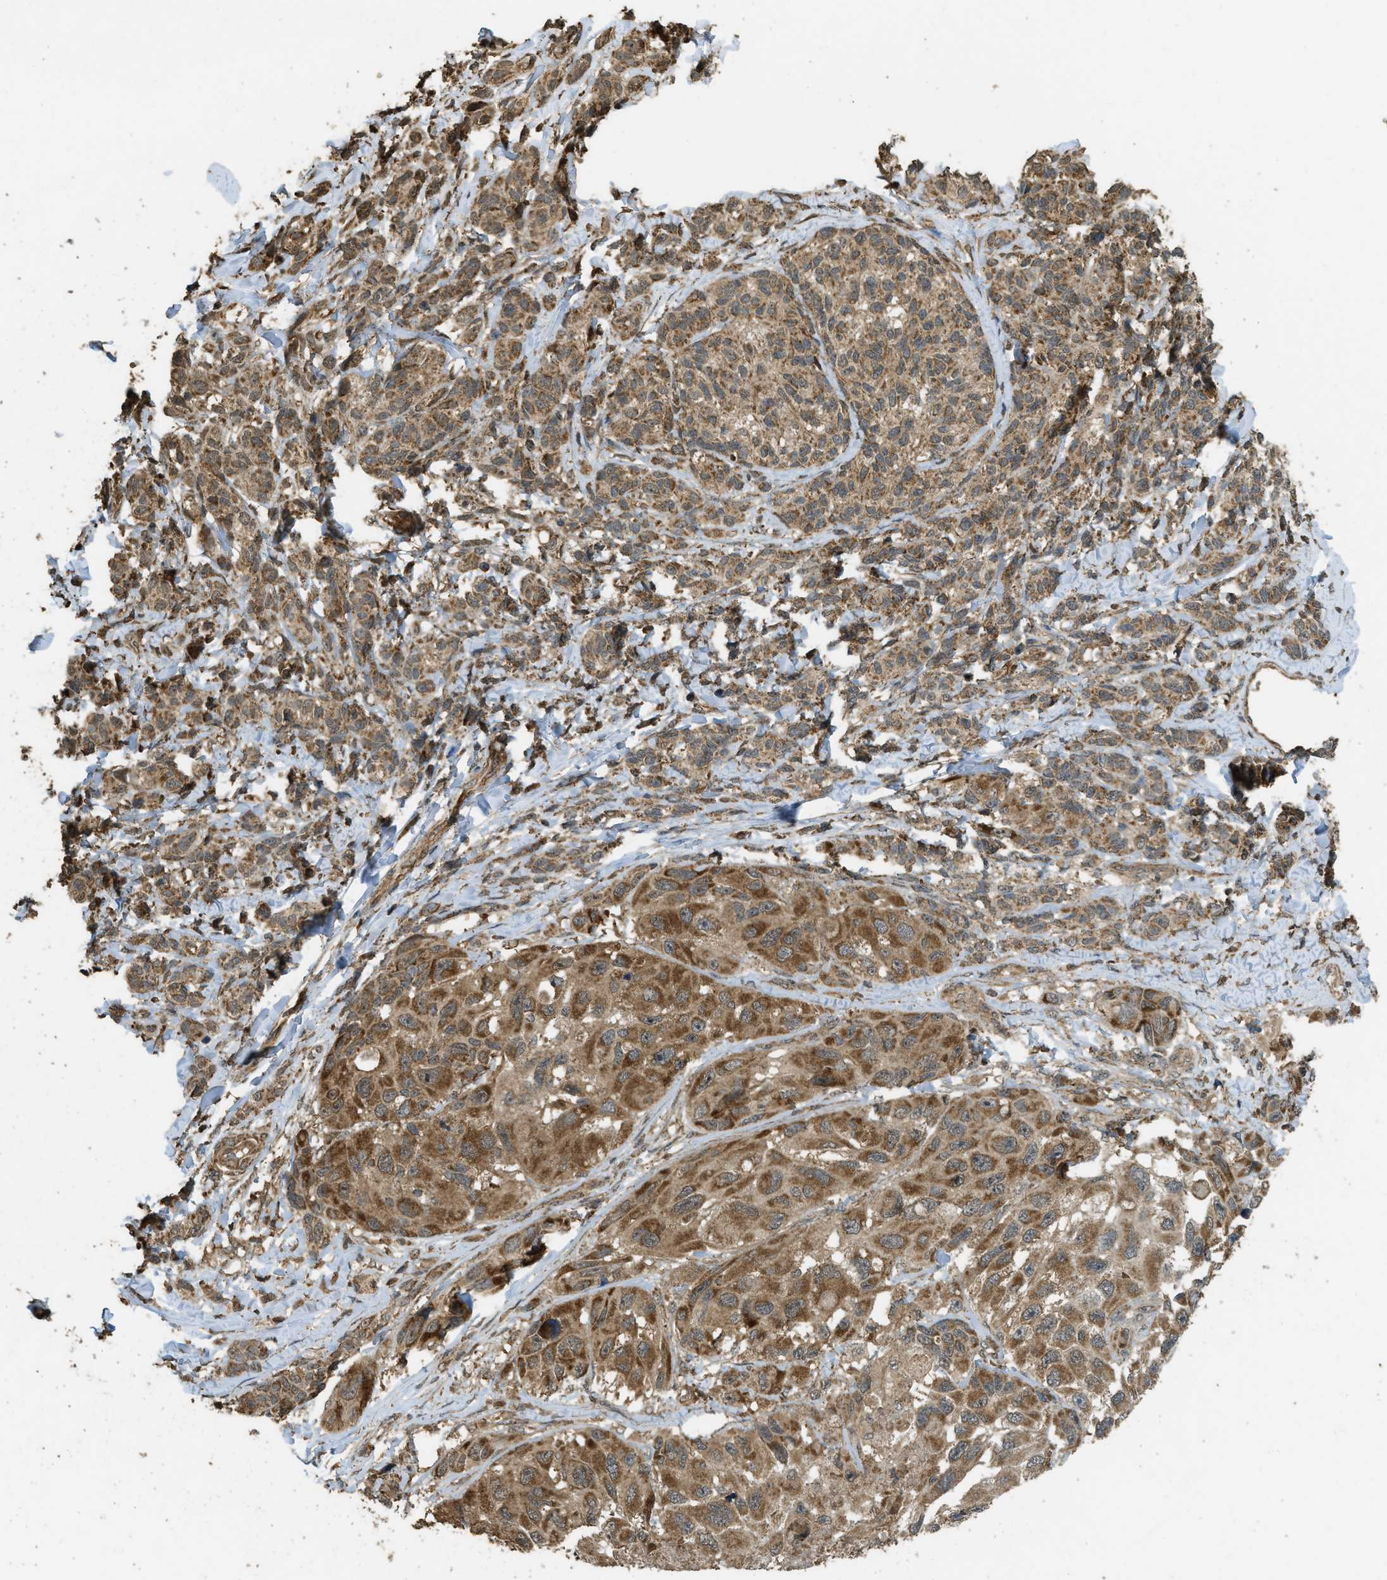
{"staining": {"intensity": "moderate", "quantity": ">75%", "location": "cytoplasmic/membranous"}, "tissue": "melanoma", "cell_type": "Tumor cells", "image_type": "cancer", "snomed": [{"axis": "morphology", "description": "Malignant melanoma, NOS"}, {"axis": "topography", "description": "Skin"}], "caption": "Immunohistochemistry of malignant melanoma exhibits medium levels of moderate cytoplasmic/membranous staining in approximately >75% of tumor cells.", "gene": "CTPS1", "patient": {"sex": "female", "age": 73}}